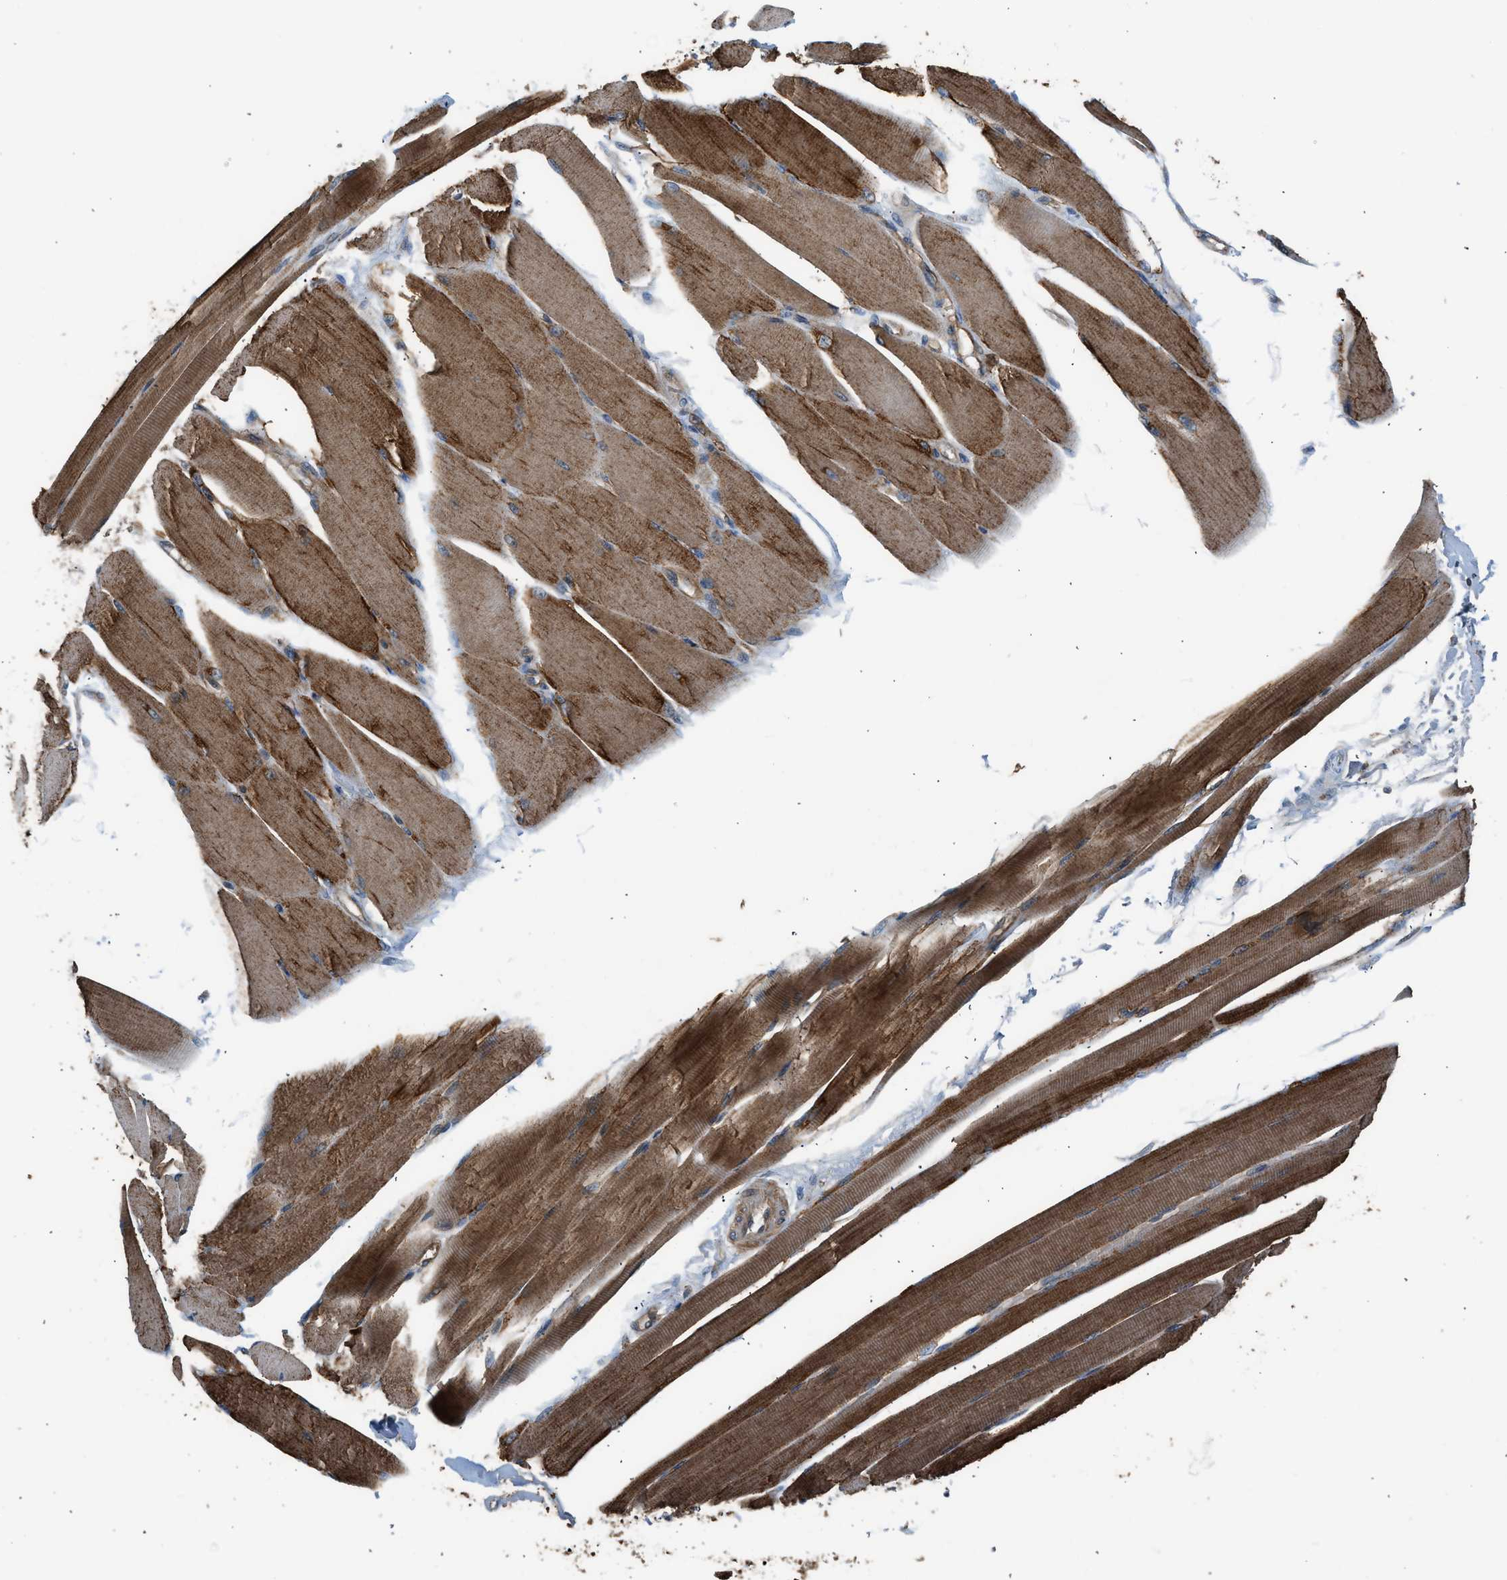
{"staining": {"intensity": "strong", "quantity": ">75%", "location": "cytoplasmic/membranous"}, "tissue": "skeletal muscle", "cell_type": "Myocytes", "image_type": "normal", "snomed": [{"axis": "morphology", "description": "Normal tissue, NOS"}, {"axis": "topography", "description": "Skeletal muscle"}, {"axis": "topography", "description": "Peripheral nerve tissue"}], "caption": "High-power microscopy captured an immunohistochemistry (IHC) micrograph of benign skeletal muscle, revealing strong cytoplasmic/membranous positivity in approximately >75% of myocytes. The staining is performed using DAB (3,3'-diaminobenzidine) brown chromogen to label protein expression. The nuclei are counter-stained blue using hematoxylin.", "gene": "STARD3", "patient": {"sex": "female", "age": 84}}